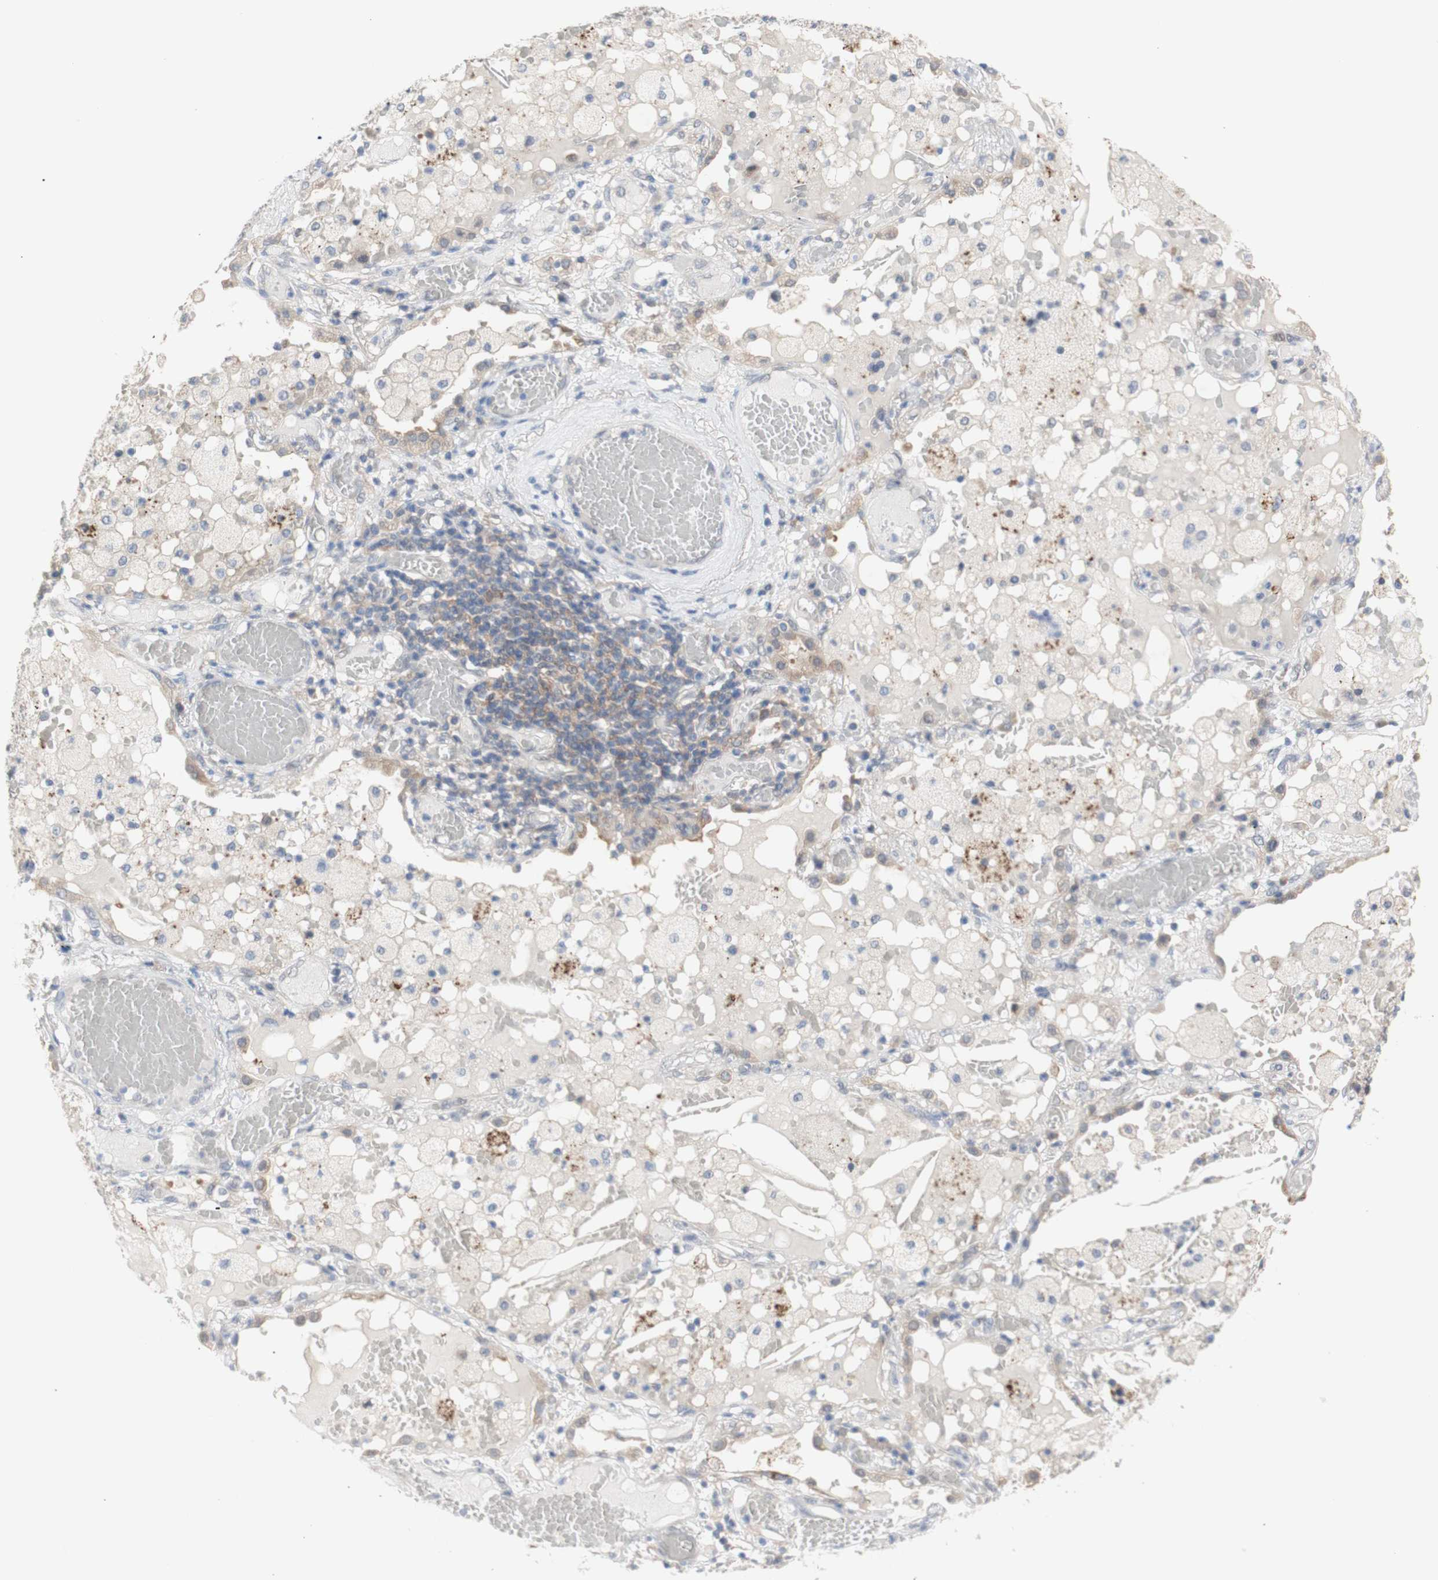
{"staining": {"intensity": "weak", "quantity": "<25%", "location": "cytoplasmic/membranous"}, "tissue": "lung cancer", "cell_type": "Tumor cells", "image_type": "cancer", "snomed": [{"axis": "morphology", "description": "Squamous cell carcinoma, NOS"}, {"axis": "topography", "description": "Lung"}], "caption": "Image shows no protein staining in tumor cells of lung cancer tissue.", "gene": "PRMT5", "patient": {"sex": "male", "age": 71}}